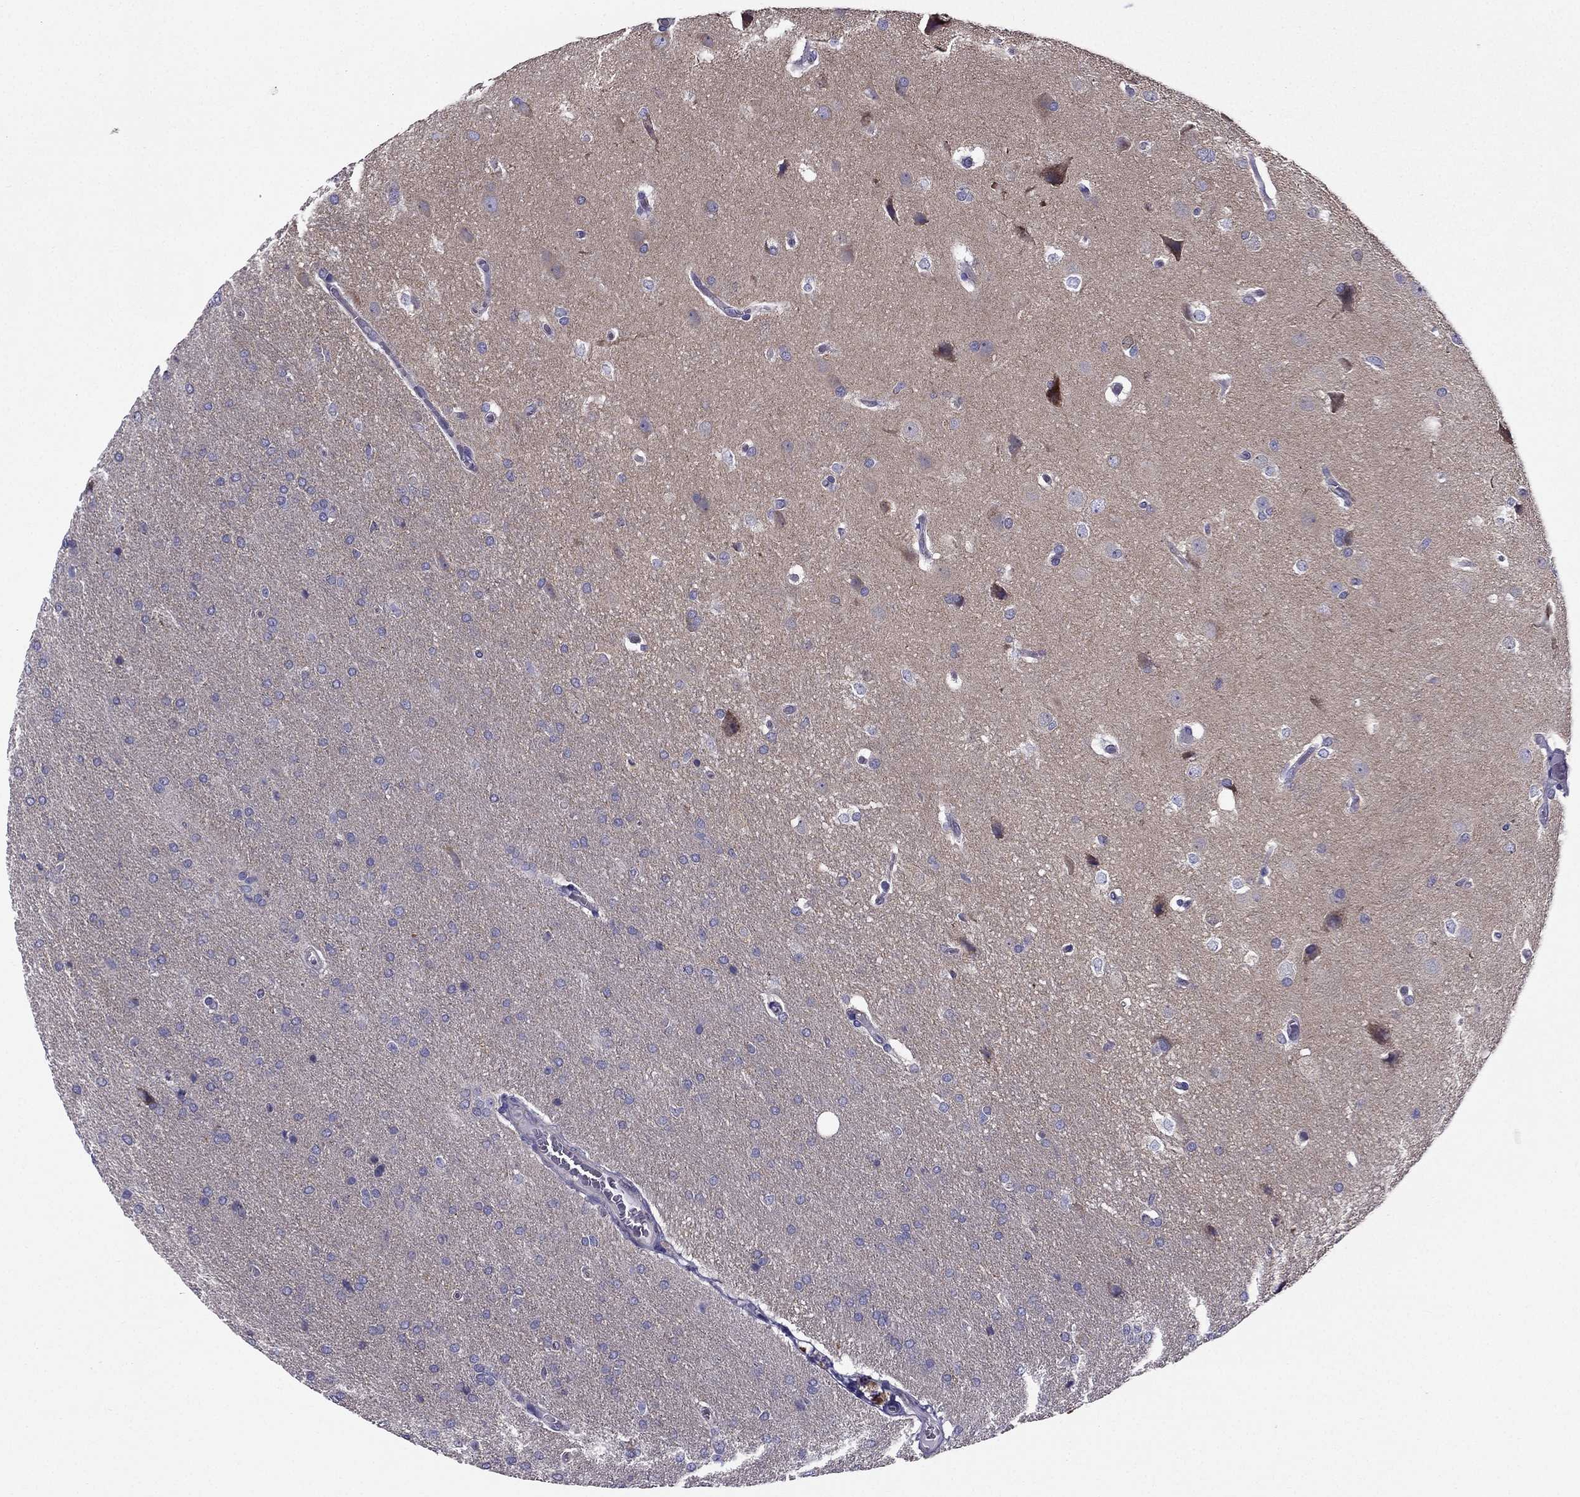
{"staining": {"intensity": "negative", "quantity": "none", "location": "none"}, "tissue": "glioma", "cell_type": "Tumor cells", "image_type": "cancer", "snomed": [{"axis": "morphology", "description": "Glioma, malignant, Low grade"}, {"axis": "topography", "description": "Brain"}], "caption": "This photomicrograph is of malignant glioma (low-grade) stained with immunohistochemistry to label a protein in brown with the nuclei are counter-stained blue. There is no positivity in tumor cells. (Brightfield microscopy of DAB (3,3'-diaminobenzidine) IHC at high magnification).", "gene": "AAK1", "patient": {"sex": "female", "age": 32}}